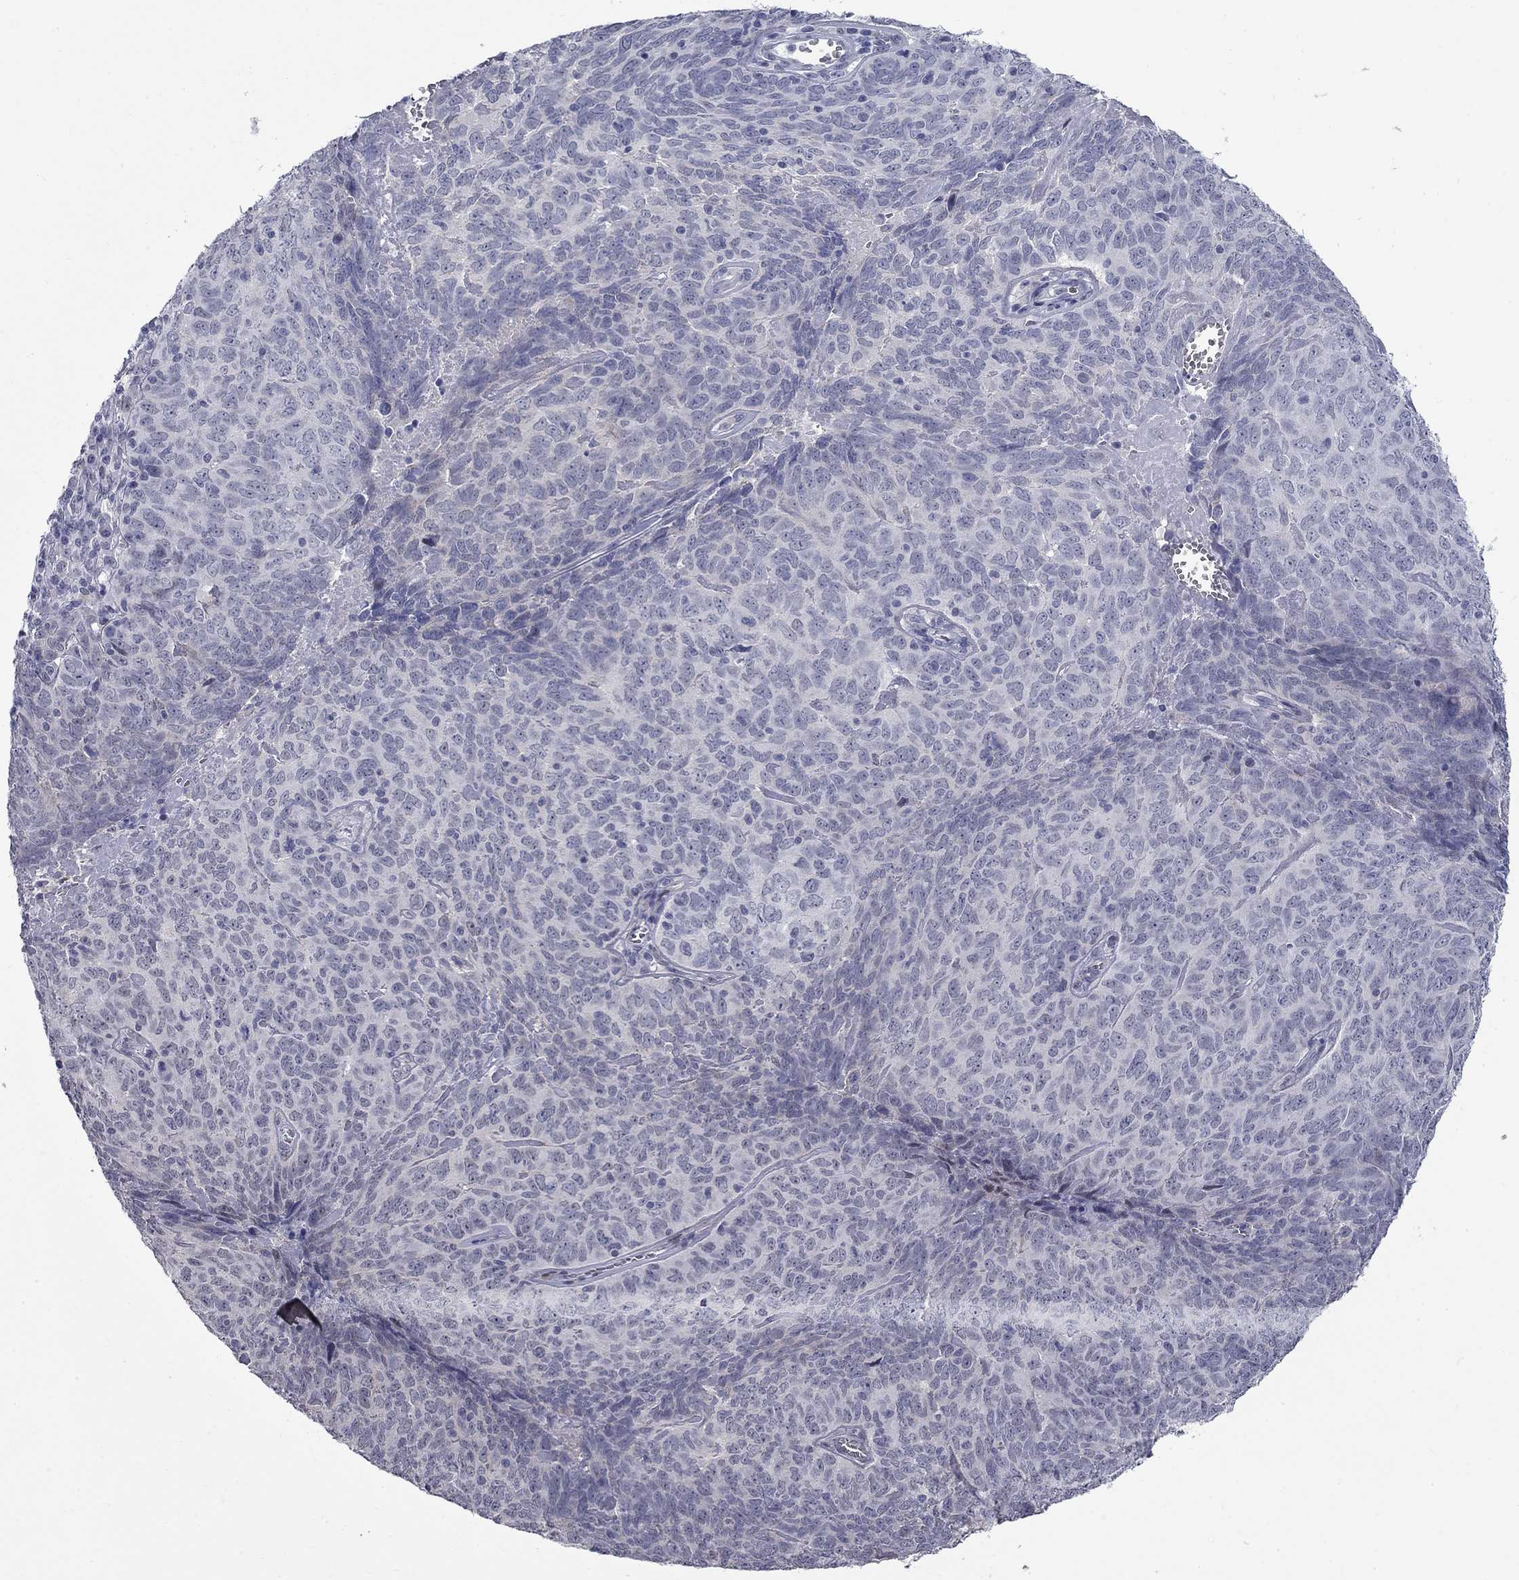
{"staining": {"intensity": "negative", "quantity": "none", "location": "none"}, "tissue": "skin cancer", "cell_type": "Tumor cells", "image_type": "cancer", "snomed": [{"axis": "morphology", "description": "Squamous cell carcinoma, NOS"}, {"axis": "topography", "description": "Skin"}, {"axis": "topography", "description": "Anal"}], "caption": "High magnification brightfield microscopy of skin cancer (squamous cell carcinoma) stained with DAB (3,3'-diaminobenzidine) (brown) and counterstained with hematoxylin (blue): tumor cells show no significant expression.", "gene": "HTR4", "patient": {"sex": "female", "age": 51}}